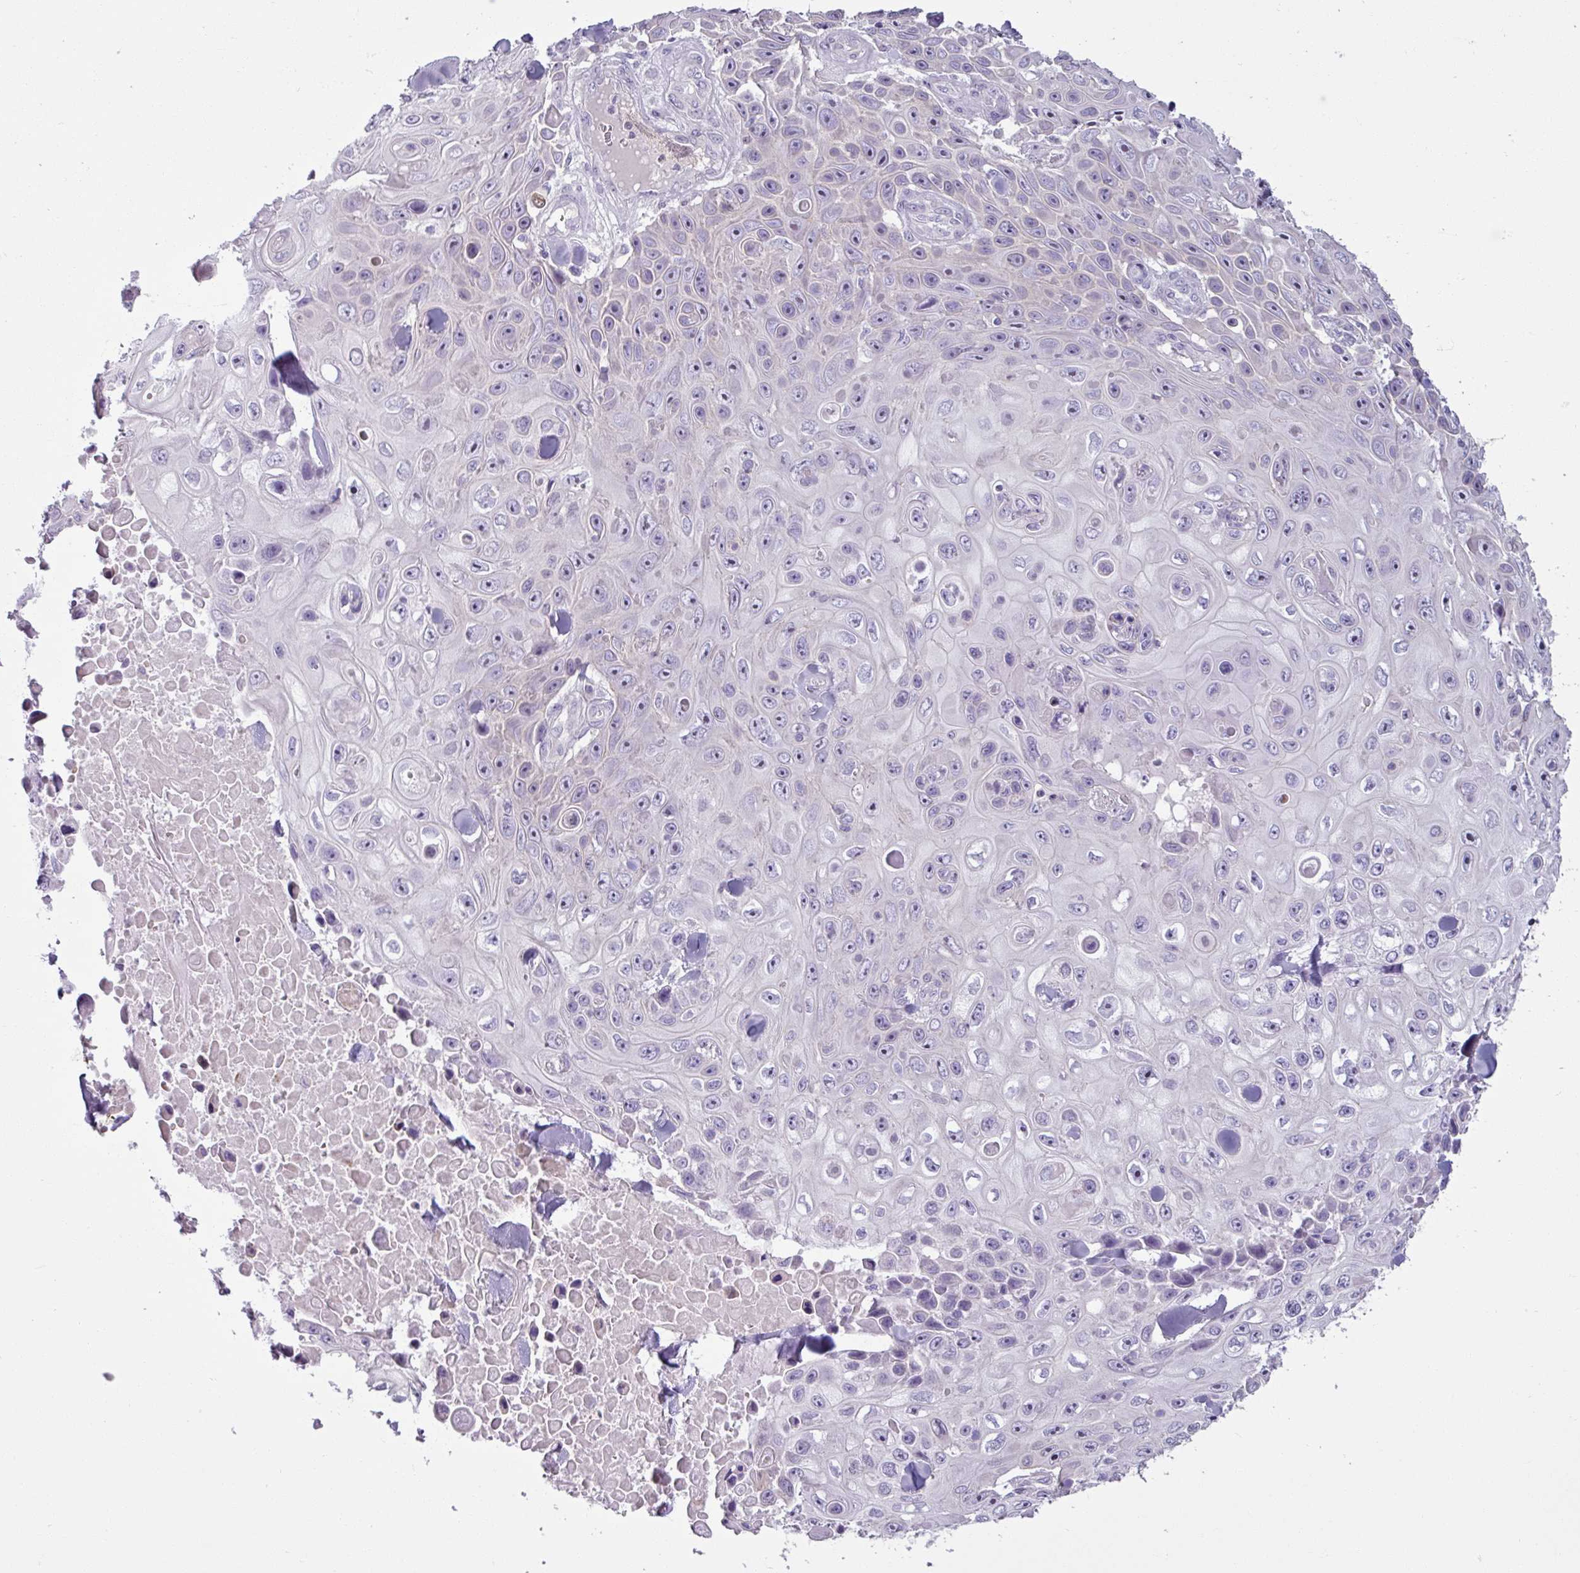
{"staining": {"intensity": "negative", "quantity": "none", "location": "none"}, "tissue": "skin cancer", "cell_type": "Tumor cells", "image_type": "cancer", "snomed": [{"axis": "morphology", "description": "Squamous cell carcinoma, NOS"}, {"axis": "topography", "description": "Skin"}], "caption": "High power microscopy histopathology image of an immunohistochemistry micrograph of skin cancer (squamous cell carcinoma), revealing no significant staining in tumor cells. (IHC, brightfield microscopy, high magnification).", "gene": "PNMA6A", "patient": {"sex": "male", "age": 82}}